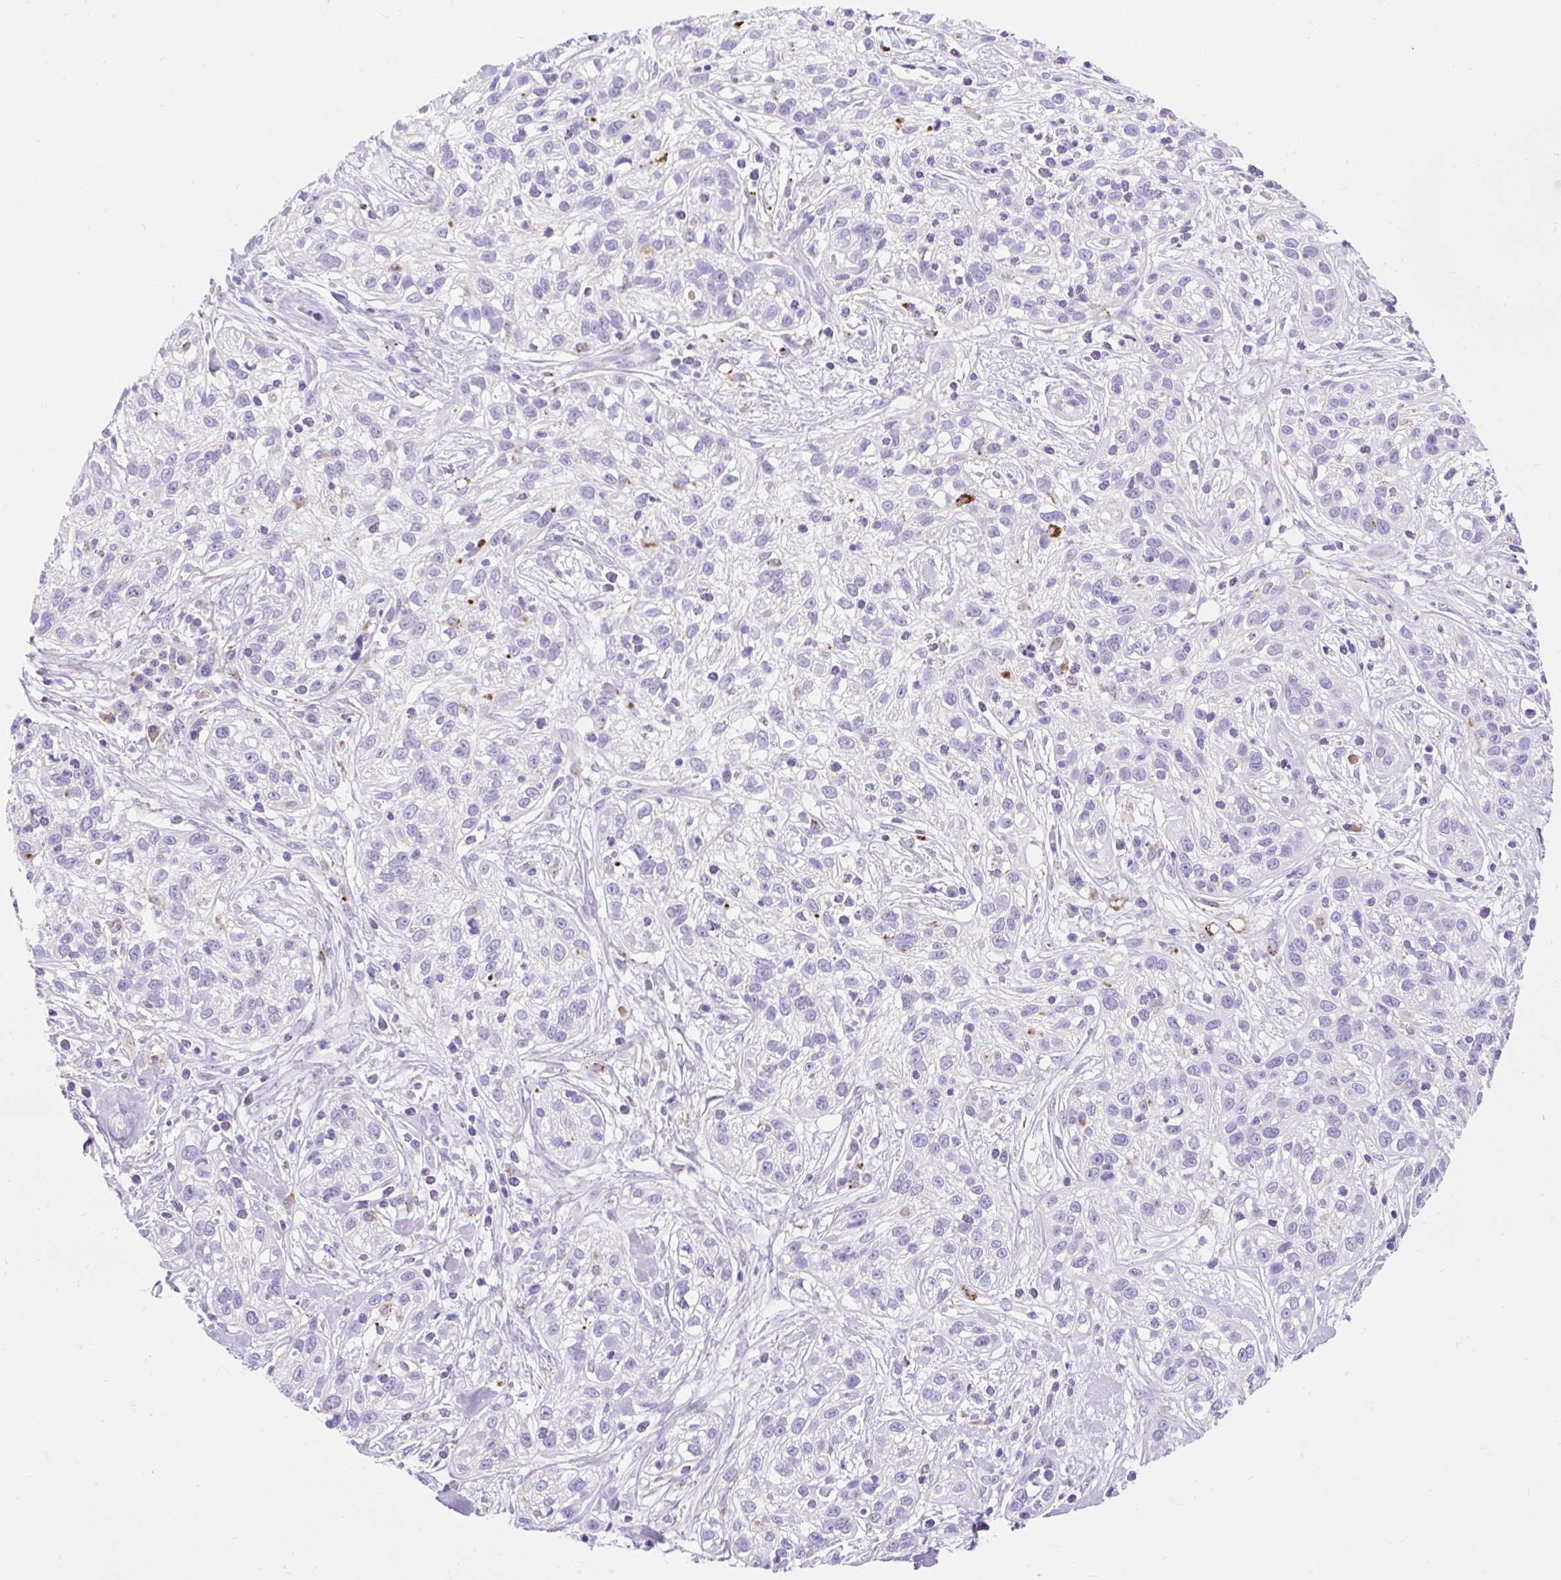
{"staining": {"intensity": "negative", "quantity": "none", "location": "none"}, "tissue": "skin cancer", "cell_type": "Tumor cells", "image_type": "cancer", "snomed": [{"axis": "morphology", "description": "Squamous cell carcinoma, NOS"}, {"axis": "topography", "description": "Skin"}], "caption": "There is no significant positivity in tumor cells of skin squamous cell carcinoma.", "gene": "HEXB", "patient": {"sex": "male", "age": 82}}